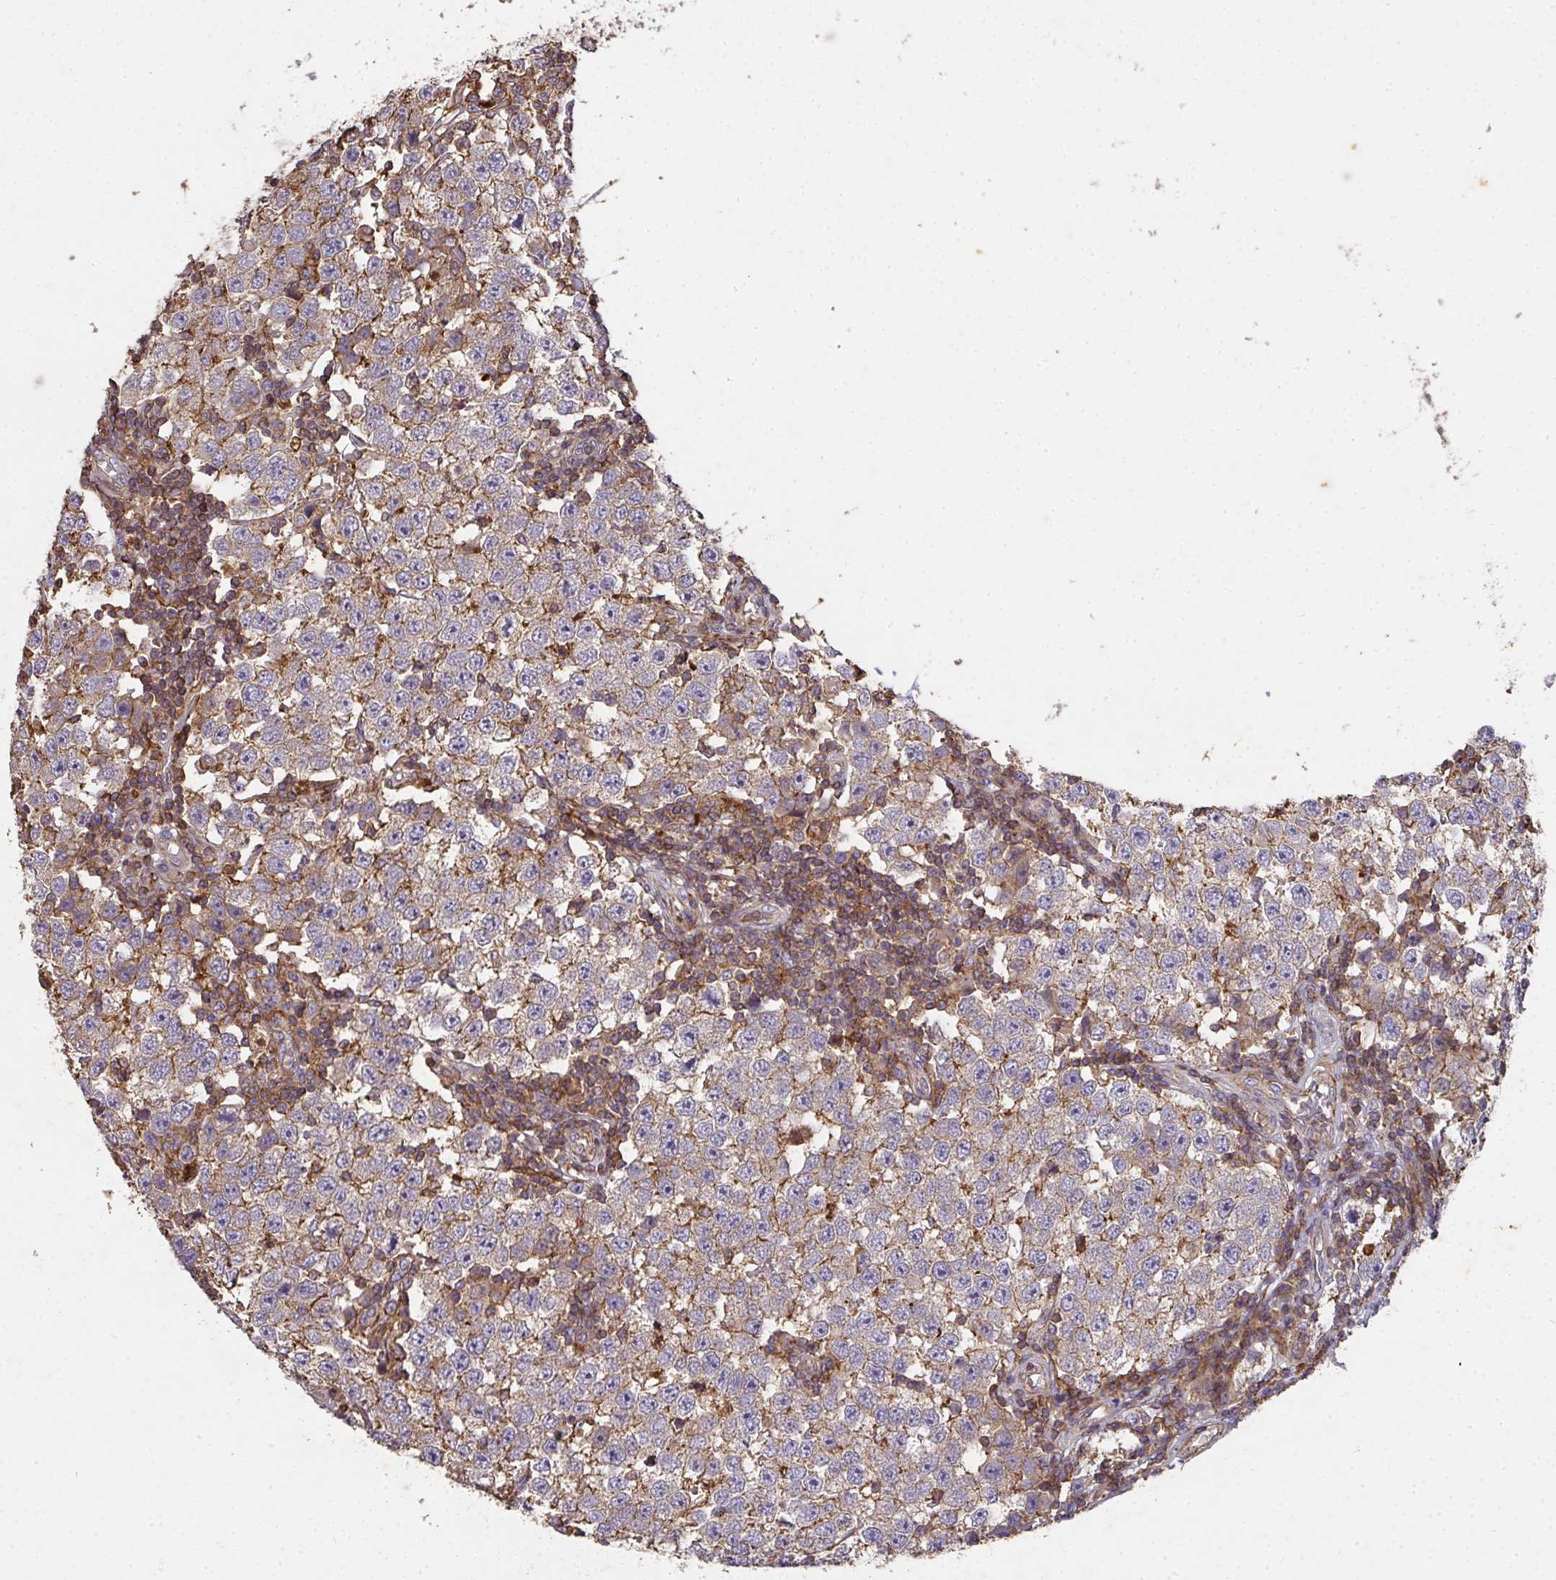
{"staining": {"intensity": "moderate", "quantity": ">75%", "location": "cytoplasmic/membranous"}, "tissue": "testis cancer", "cell_type": "Tumor cells", "image_type": "cancer", "snomed": [{"axis": "morphology", "description": "Seminoma, NOS"}, {"axis": "topography", "description": "Testis"}], "caption": "Moderate cytoplasmic/membranous protein positivity is seen in about >75% of tumor cells in testis cancer.", "gene": "TNMD", "patient": {"sex": "male", "age": 34}}